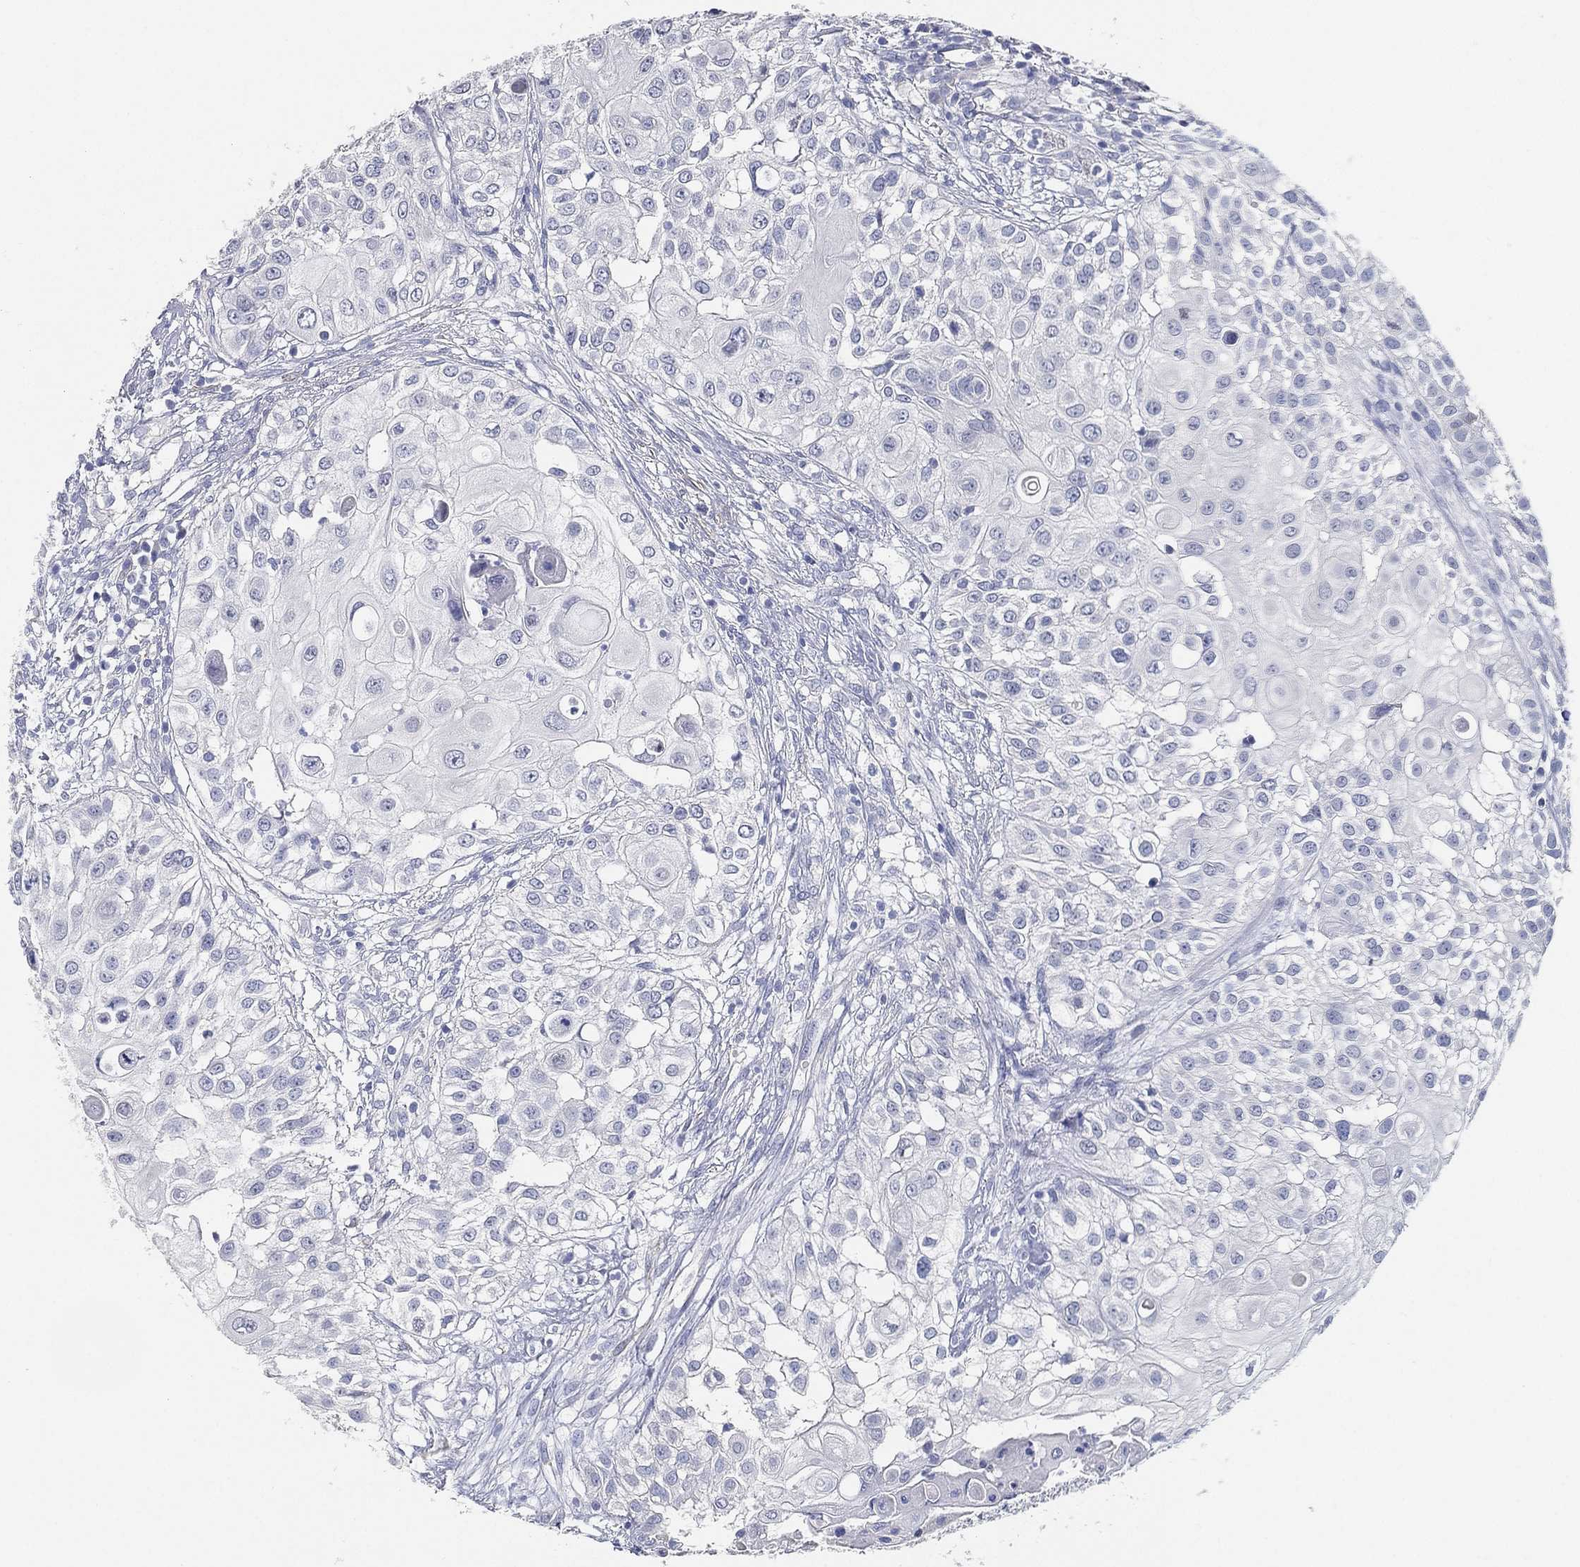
{"staining": {"intensity": "negative", "quantity": "none", "location": "none"}, "tissue": "urothelial cancer", "cell_type": "Tumor cells", "image_type": "cancer", "snomed": [{"axis": "morphology", "description": "Urothelial carcinoma, High grade"}, {"axis": "topography", "description": "Urinary bladder"}], "caption": "IHC histopathology image of human urothelial carcinoma (high-grade) stained for a protein (brown), which exhibits no staining in tumor cells.", "gene": "FAM187B", "patient": {"sex": "female", "age": 79}}